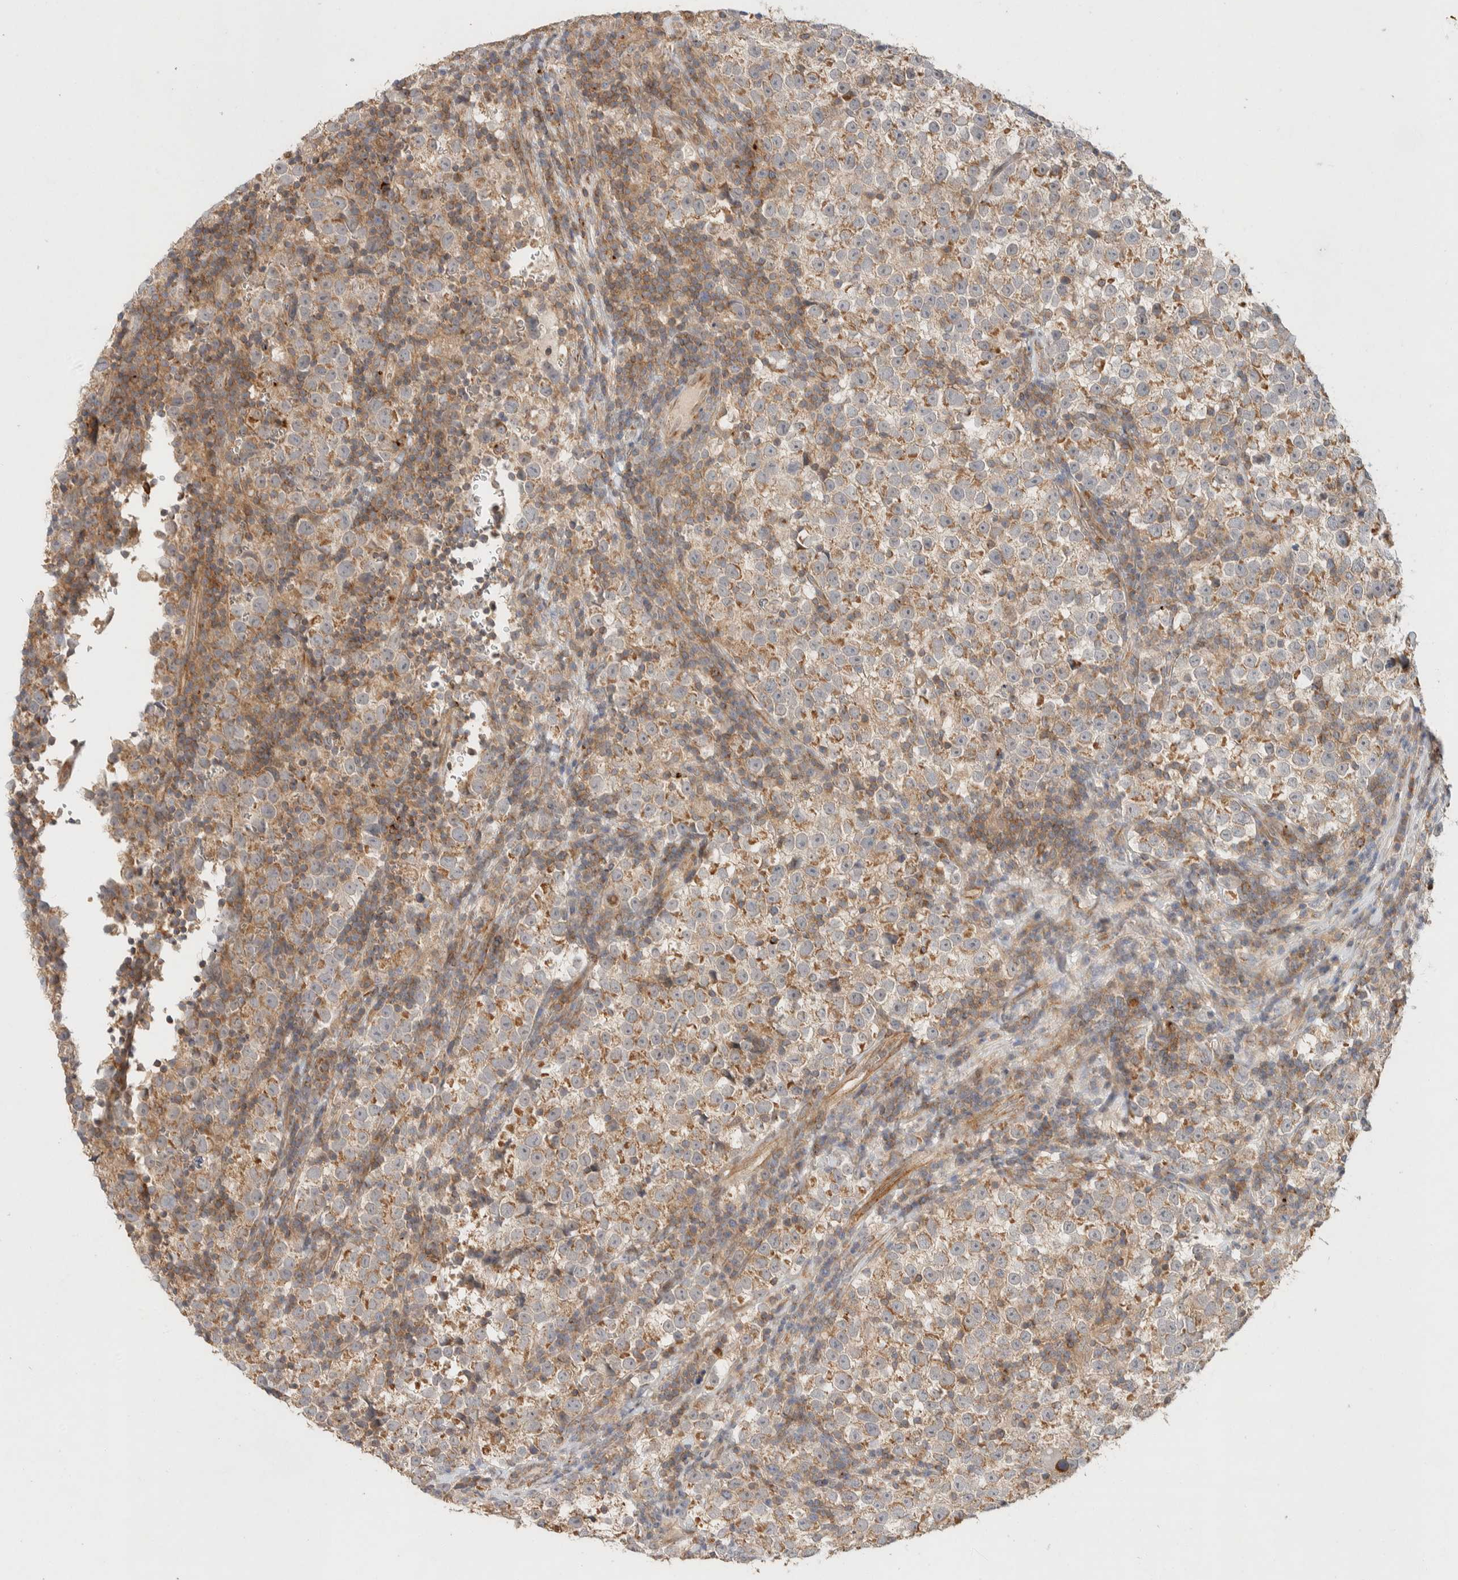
{"staining": {"intensity": "moderate", "quantity": ">75%", "location": "cytoplasmic/membranous"}, "tissue": "testis cancer", "cell_type": "Tumor cells", "image_type": "cancer", "snomed": [{"axis": "morphology", "description": "Normal tissue, NOS"}, {"axis": "morphology", "description": "Seminoma, NOS"}, {"axis": "topography", "description": "Testis"}], "caption": "IHC micrograph of neoplastic tissue: human testis cancer (seminoma) stained using immunohistochemistry (IHC) reveals medium levels of moderate protein expression localized specifically in the cytoplasmic/membranous of tumor cells, appearing as a cytoplasmic/membranous brown color.", "gene": "KIF9", "patient": {"sex": "male", "age": 43}}